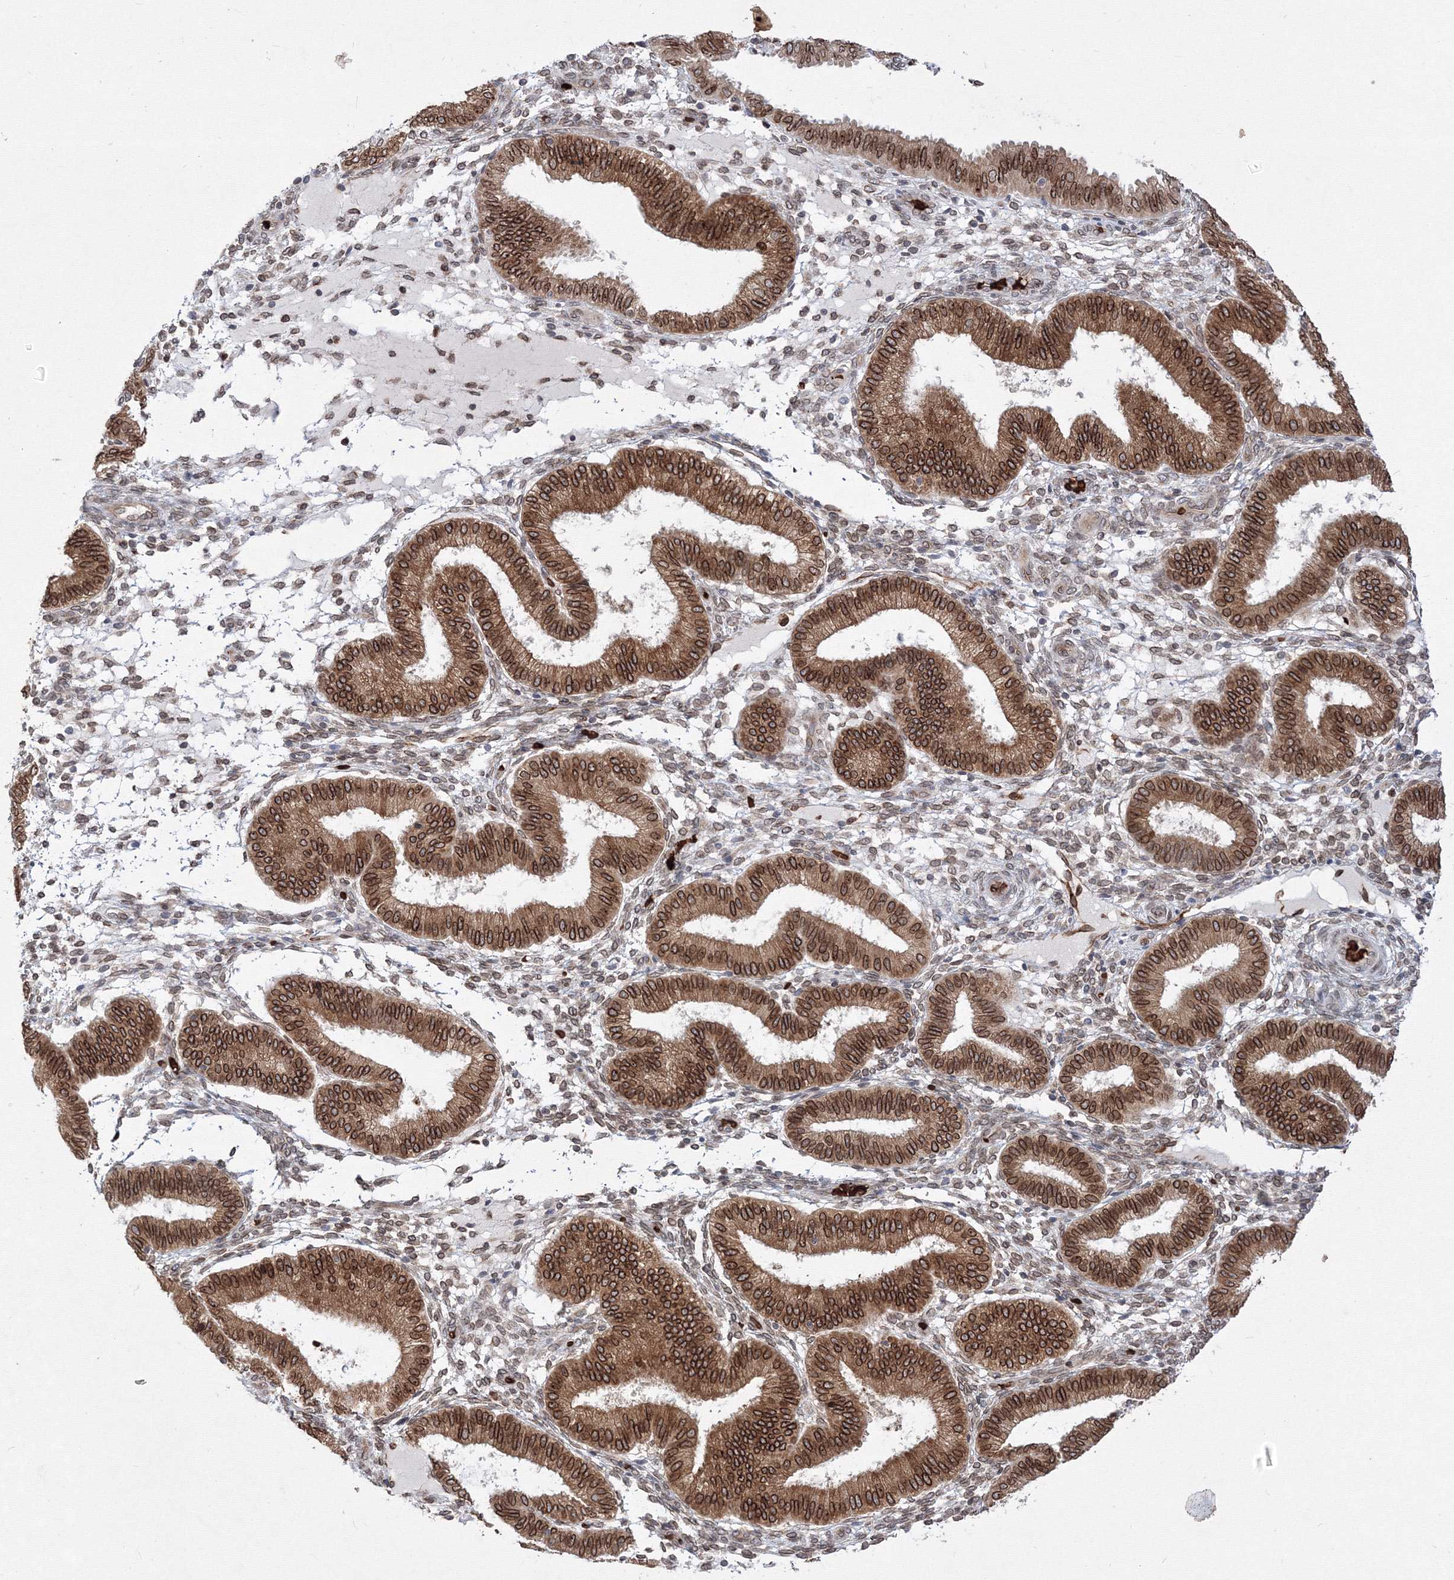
{"staining": {"intensity": "negative", "quantity": "none", "location": "none"}, "tissue": "endometrium", "cell_type": "Cells in endometrial stroma", "image_type": "normal", "snomed": [{"axis": "morphology", "description": "Normal tissue, NOS"}, {"axis": "topography", "description": "Endometrium"}], "caption": "Immunohistochemistry (IHC) of normal human endometrium displays no positivity in cells in endometrial stroma. (Stains: DAB (3,3'-diaminobenzidine) IHC with hematoxylin counter stain, Microscopy: brightfield microscopy at high magnification).", "gene": "DNAJB2", "patient": {"sex": "female", "age": 39}}